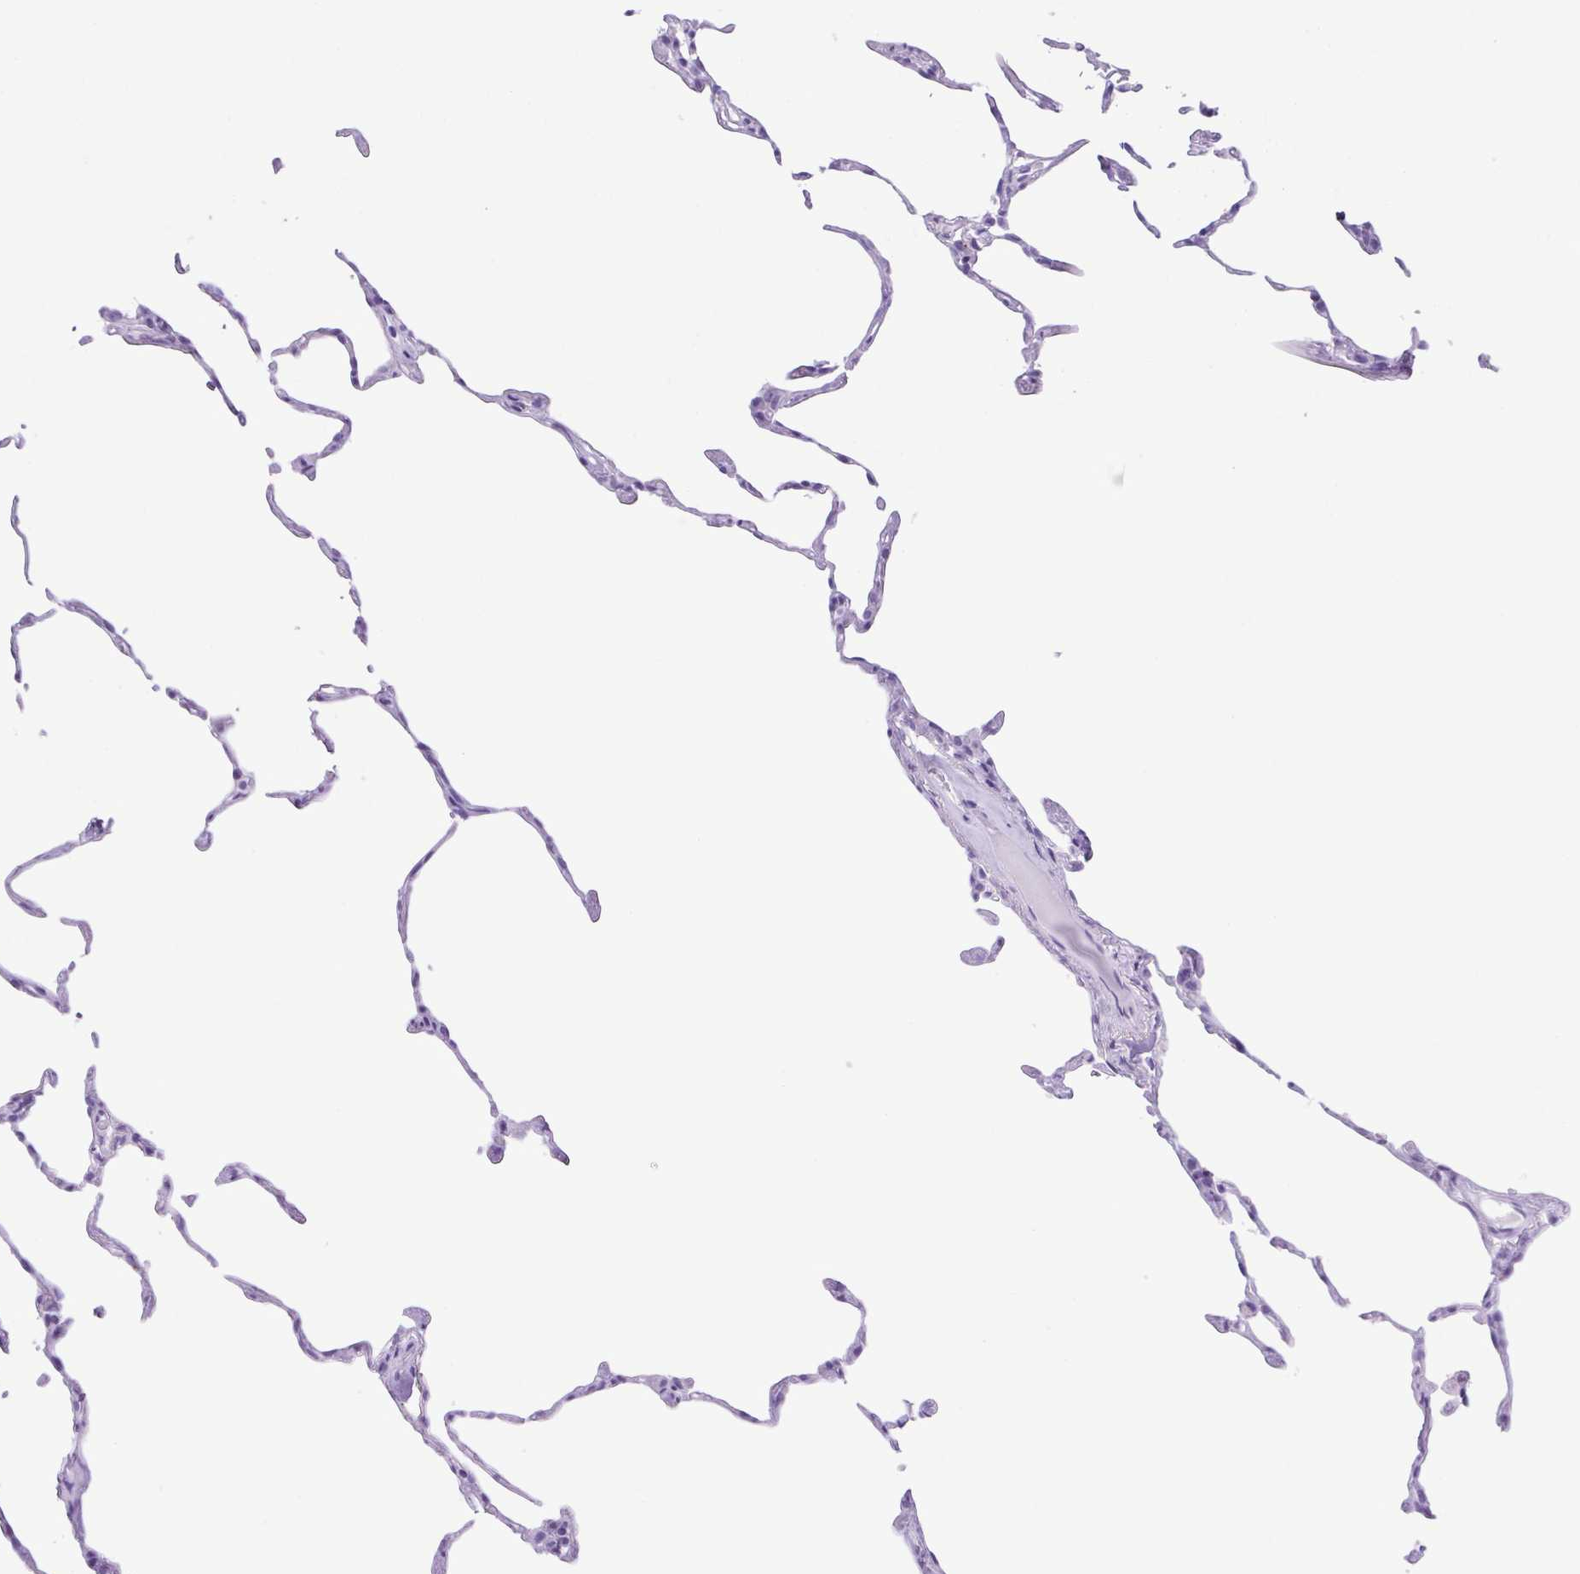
{"staining": {"intensity": "negative", "quantity": "none", "location": "none"}, "tissue": "lung", "cell_type": "Alveolar cells", "image_type": "normal", "snomed": [{"axis": "morphology", "description": "Normal tissue, NOS"}, {"axis": "topography", "description": "Lung"}], "caption": "Immunohistochemistry photomicrograph of normal lung stained for a protein (brown), which exhibits no staining in alveolar cells. The staining is performed using DAB brown chromogen with nuclei counter-stained in using hematoxylin.", "gene": "SYT1", "patient": {"sex": "female", "age": 57}}